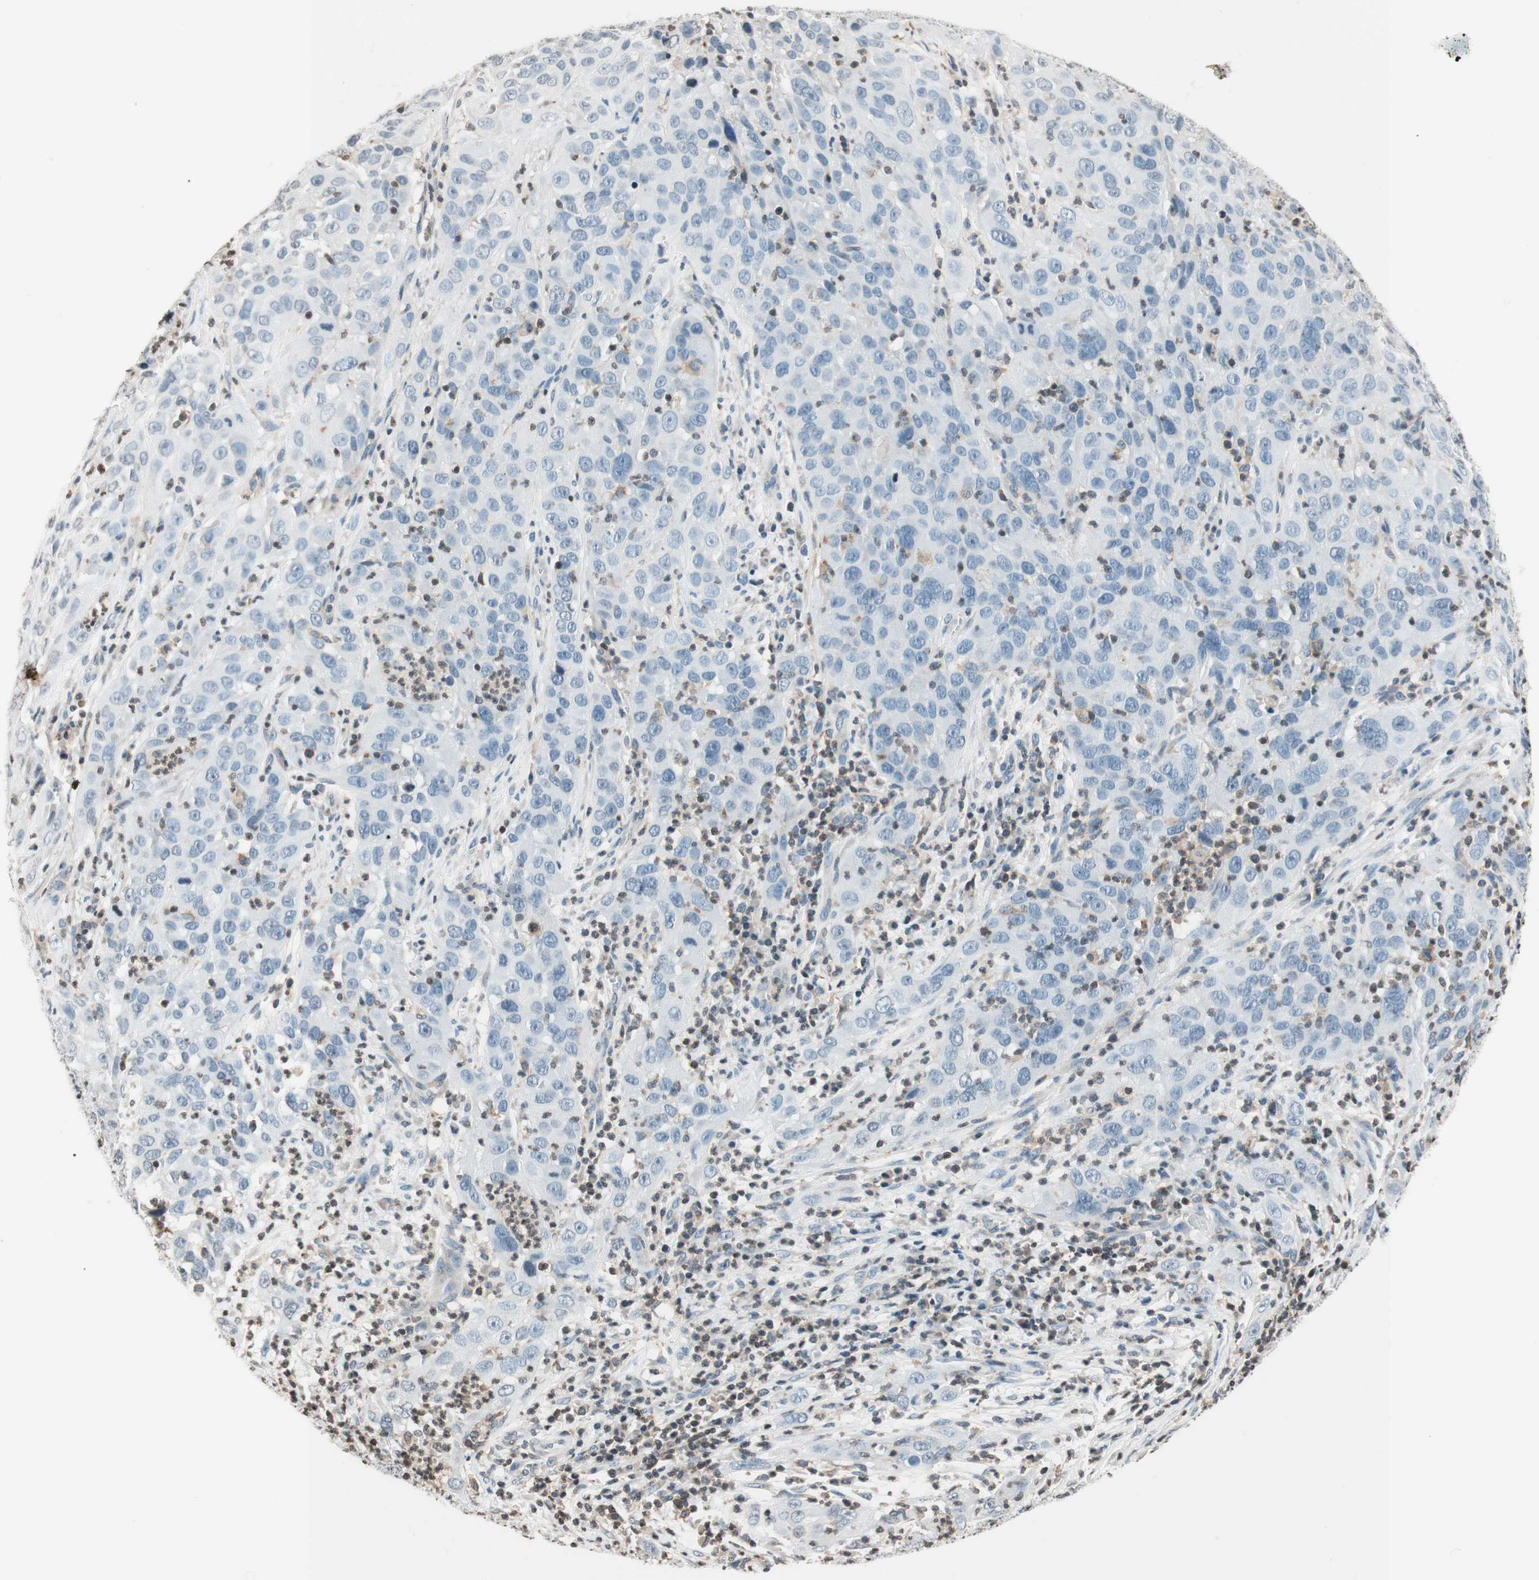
{"staining": {"intensity": "negative", "quantity": "none", "location": "none"}, "tissue": "cervical cancer", "cell_type": "Tumor cells", "image_type": "cancer", "snomed": [{"axis": "morphology", "description": "Squamous cell carcinoma, NOS"}, {"axis": "topography", "description": "Cervix"}], "caption": "Immunohistochemical staining of human cervical squamous cell carcinoma exhibits no significant expression in tumor cells.", "gene": "WIPF1", "patient": {"sex": "female", "age": 32}}